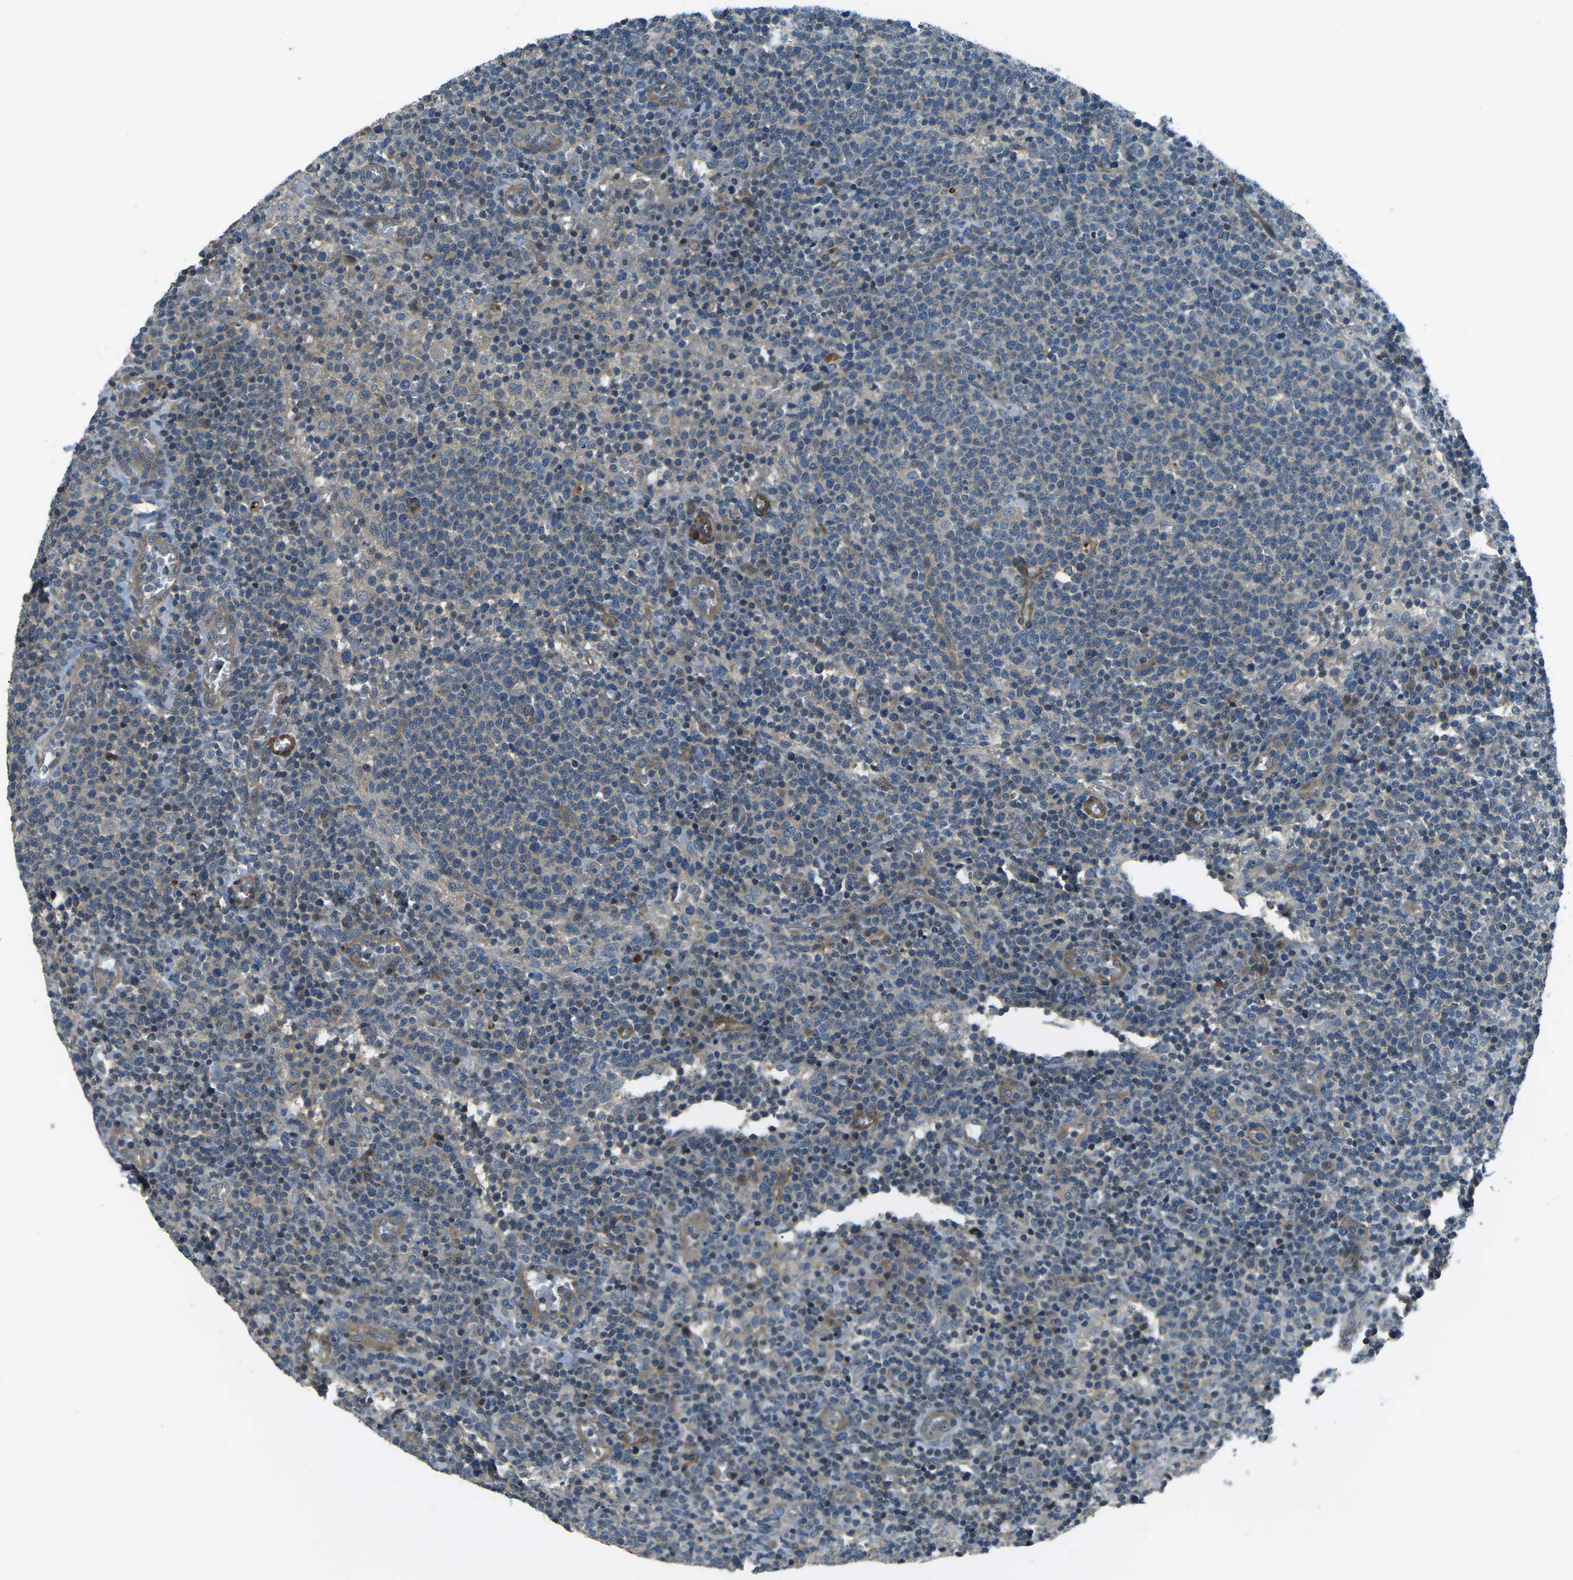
{"staining": {"intensity": "weak", "quantity": "25%-75%", "location": "cytoplasmic/membranous"}, "tissue": "lymphoma", "cell_type": "Tumor cells", "image_type": "cancer", "snomed": [{"axis": "morphology", "description": "Malignant lymphoma, non-Hodgkin's type, High grade"}, {"axis": "topography", "description": "Lymph node"}], "caption": "Lymphoma tissue demonstrates weak cytoplasmic/membranous positivity in approximately 25%-75% of tumor cells, visualized by immunohistochemistry.", "gene": "AFAP1", "patient": {"sex": "male", "age": 61}}